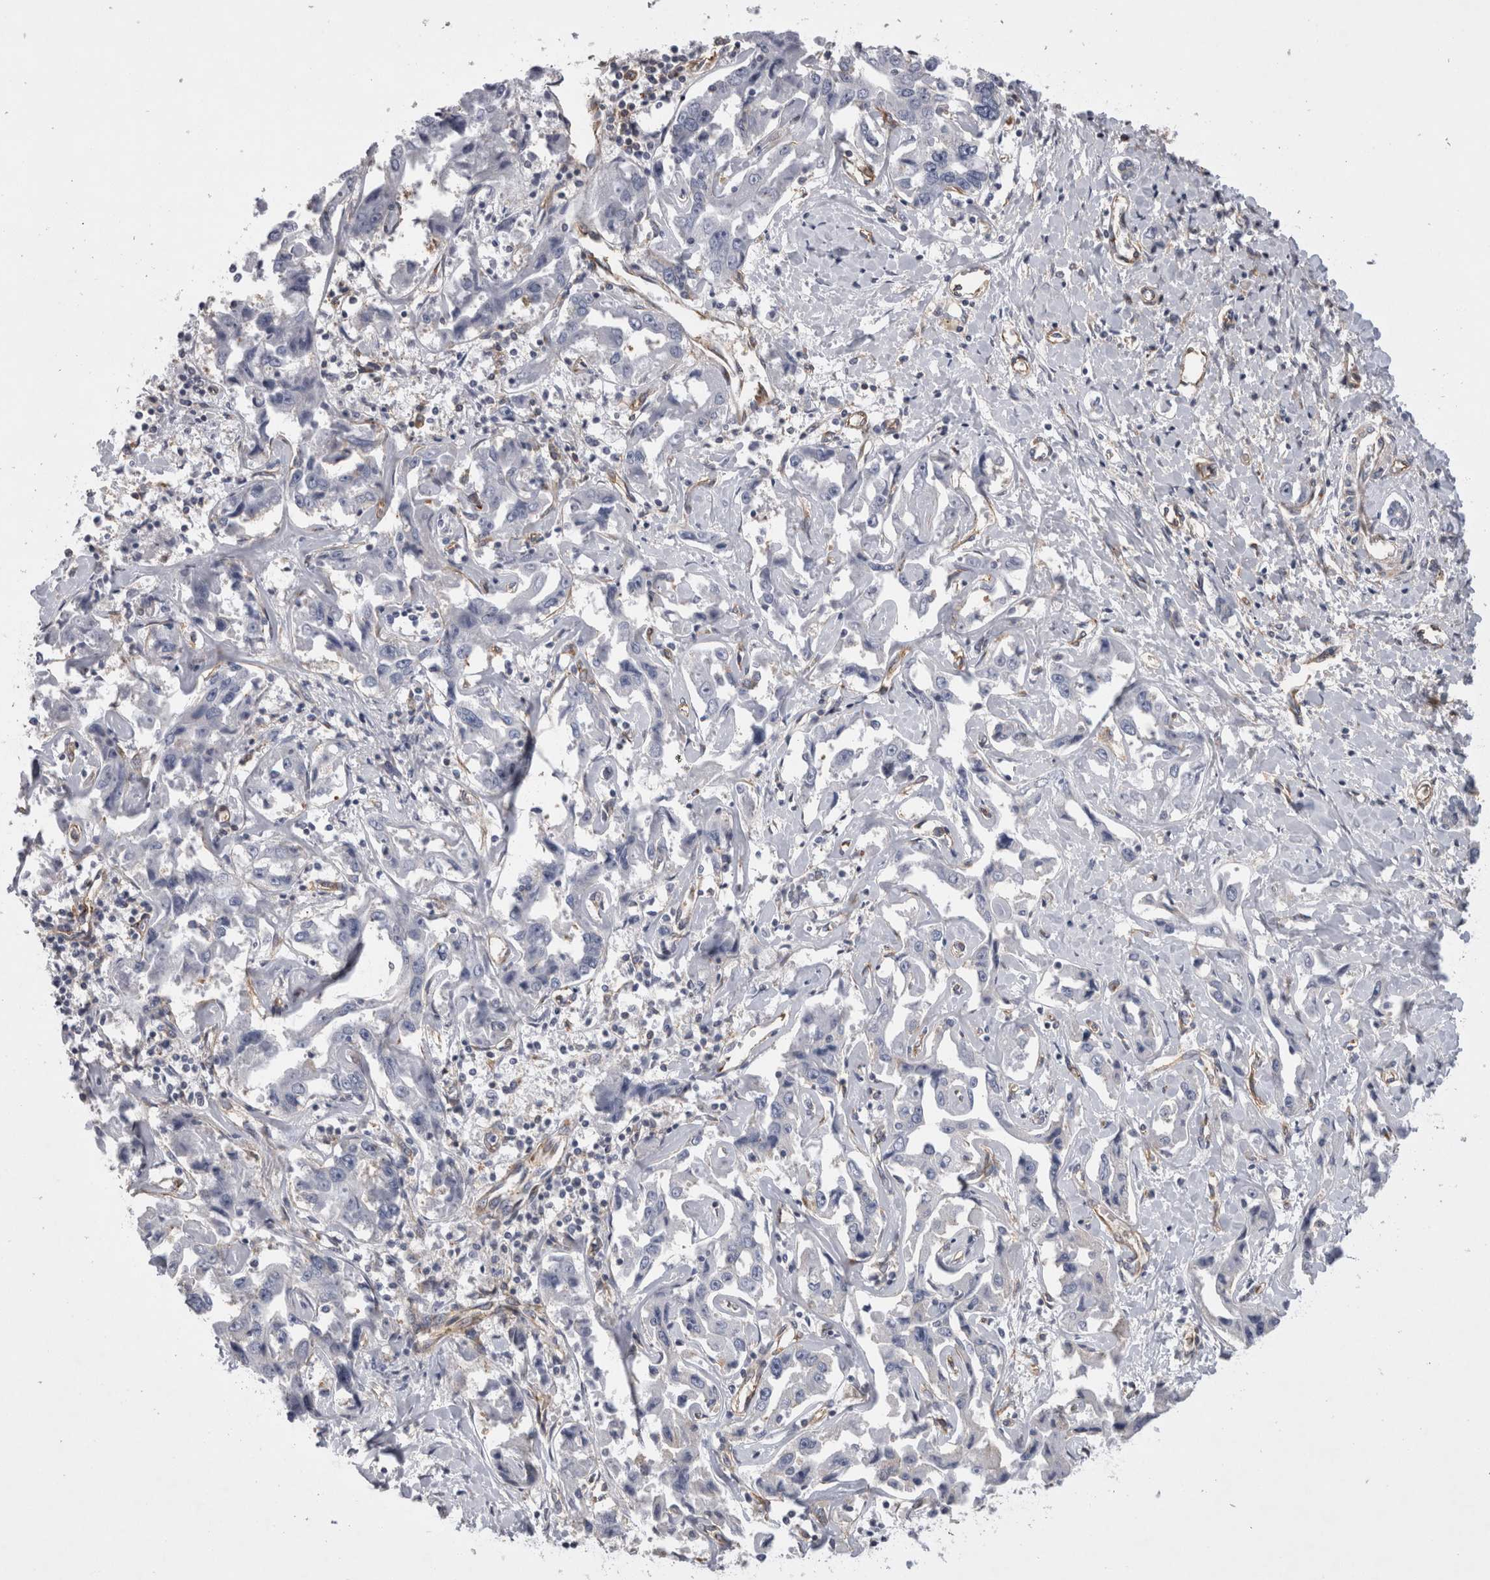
{"staining": {"intensity": "negative", "quantity": "none", "location": "none"}, "tissue": "liver cancer", "cell_type": "Tumor cells", "image_type": "cancer", "snomed": [{"axis": "morphology", "description": "Cholangiocarcinoma"}, {"axis": "topography", "description": "Liver"}], "caption": "A high-resolution micrograph shows immunohistochemistry (IHC) staining of liver cancer, which exhibits no significant expression in tumor cells.", "gene": "ATXN3", "patient": {"sex": "male", "age": 59}}